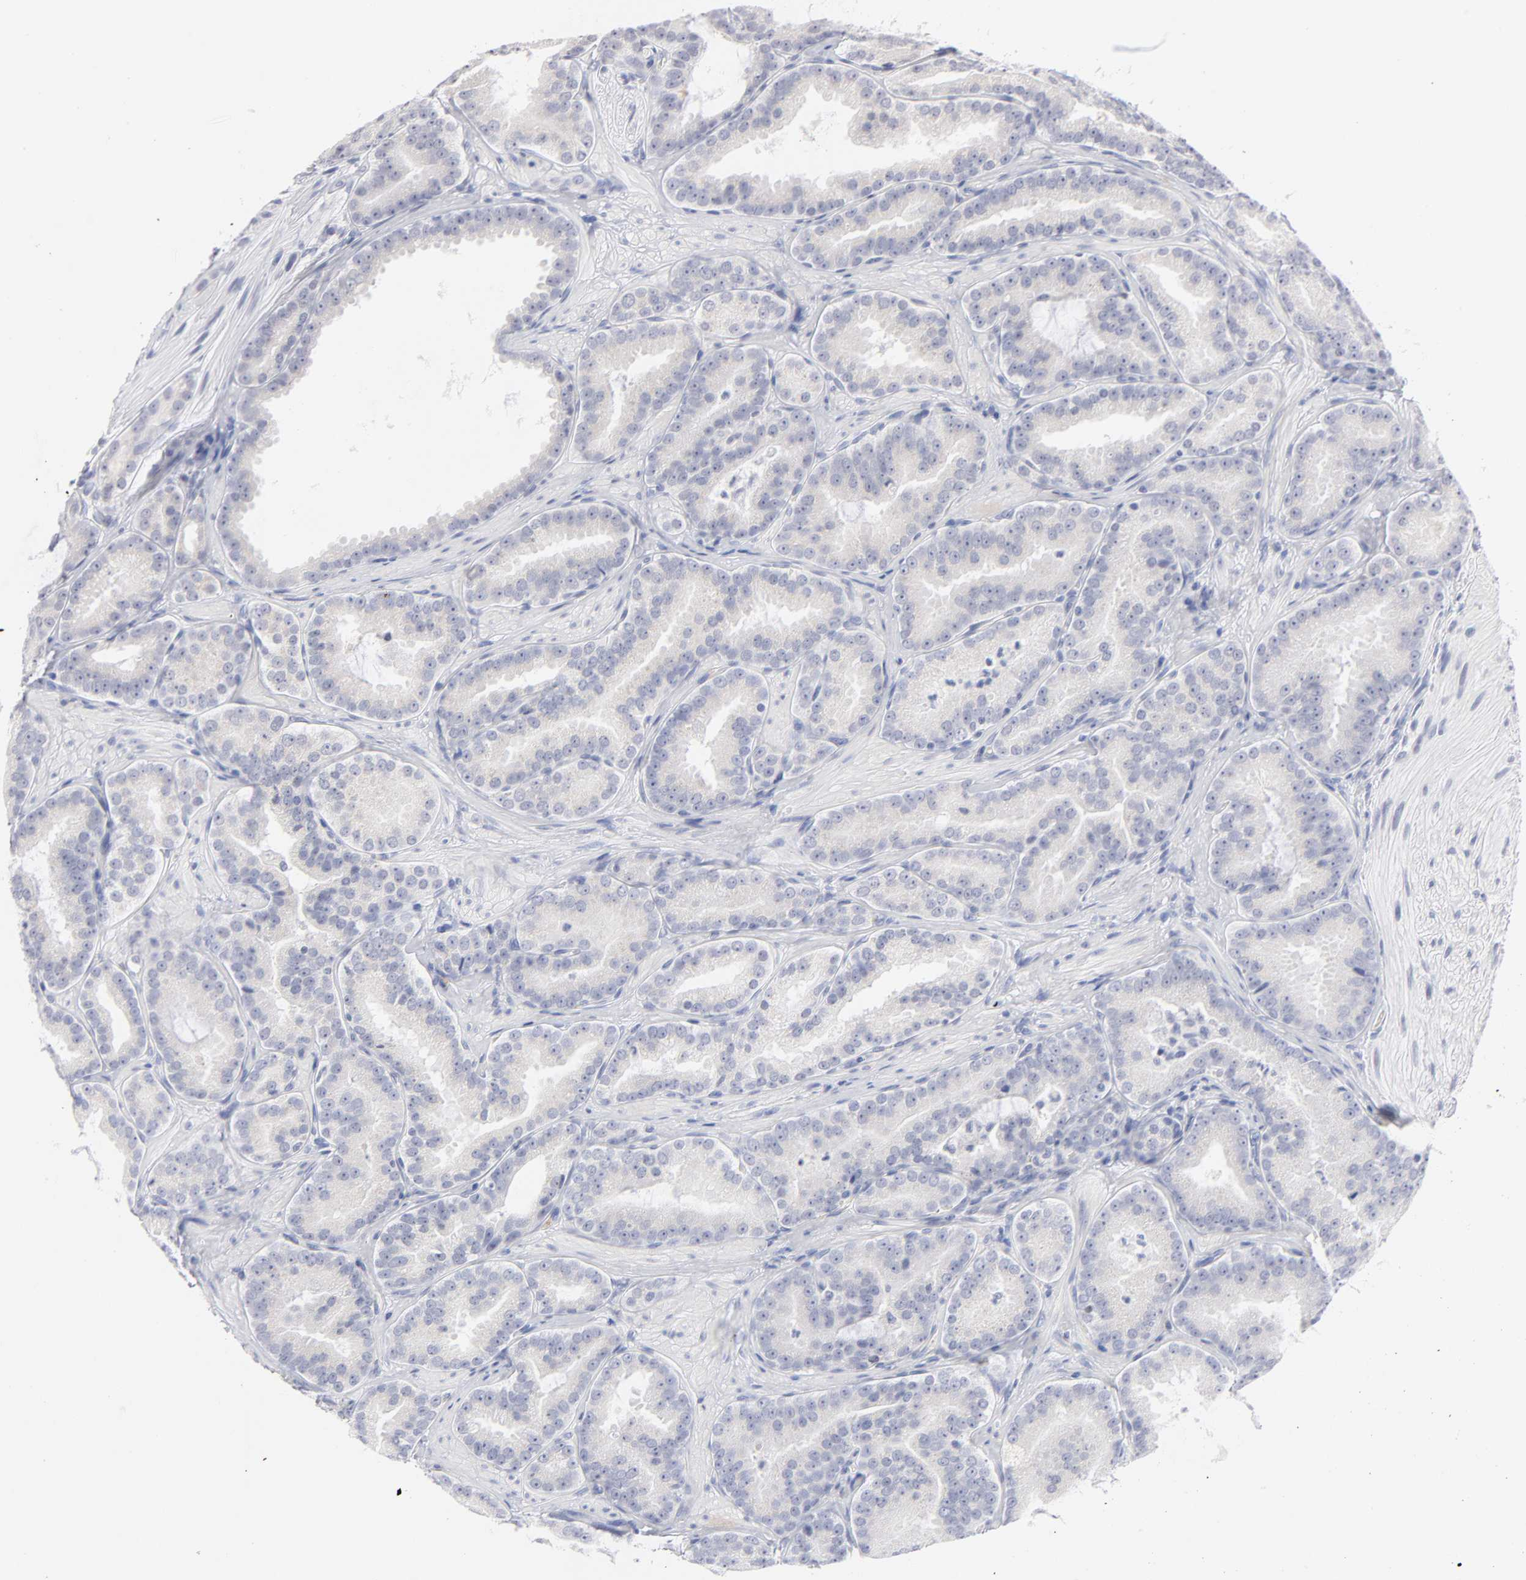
{"staining": {"intensity": "negative", "quantity": "none", "location": "none"}, "tissue": "prostate cancer", "cell_type": "Tumor cells", "image_type": "cancer", "snomed": [{"axis": "morphology", "description": "Adenocarcinoma, Low grade"}, {"axis": "topography", "description": "Prostate"}], "caption": "DAB (3,3'-diaminobenzidine) immunohistochemical staining of human prostate low-grade adenocarcinoma reveals no significant positivity in tumor cells.", "gene": "KHNYN", "patient": {"sex": "male", "age": 59}}